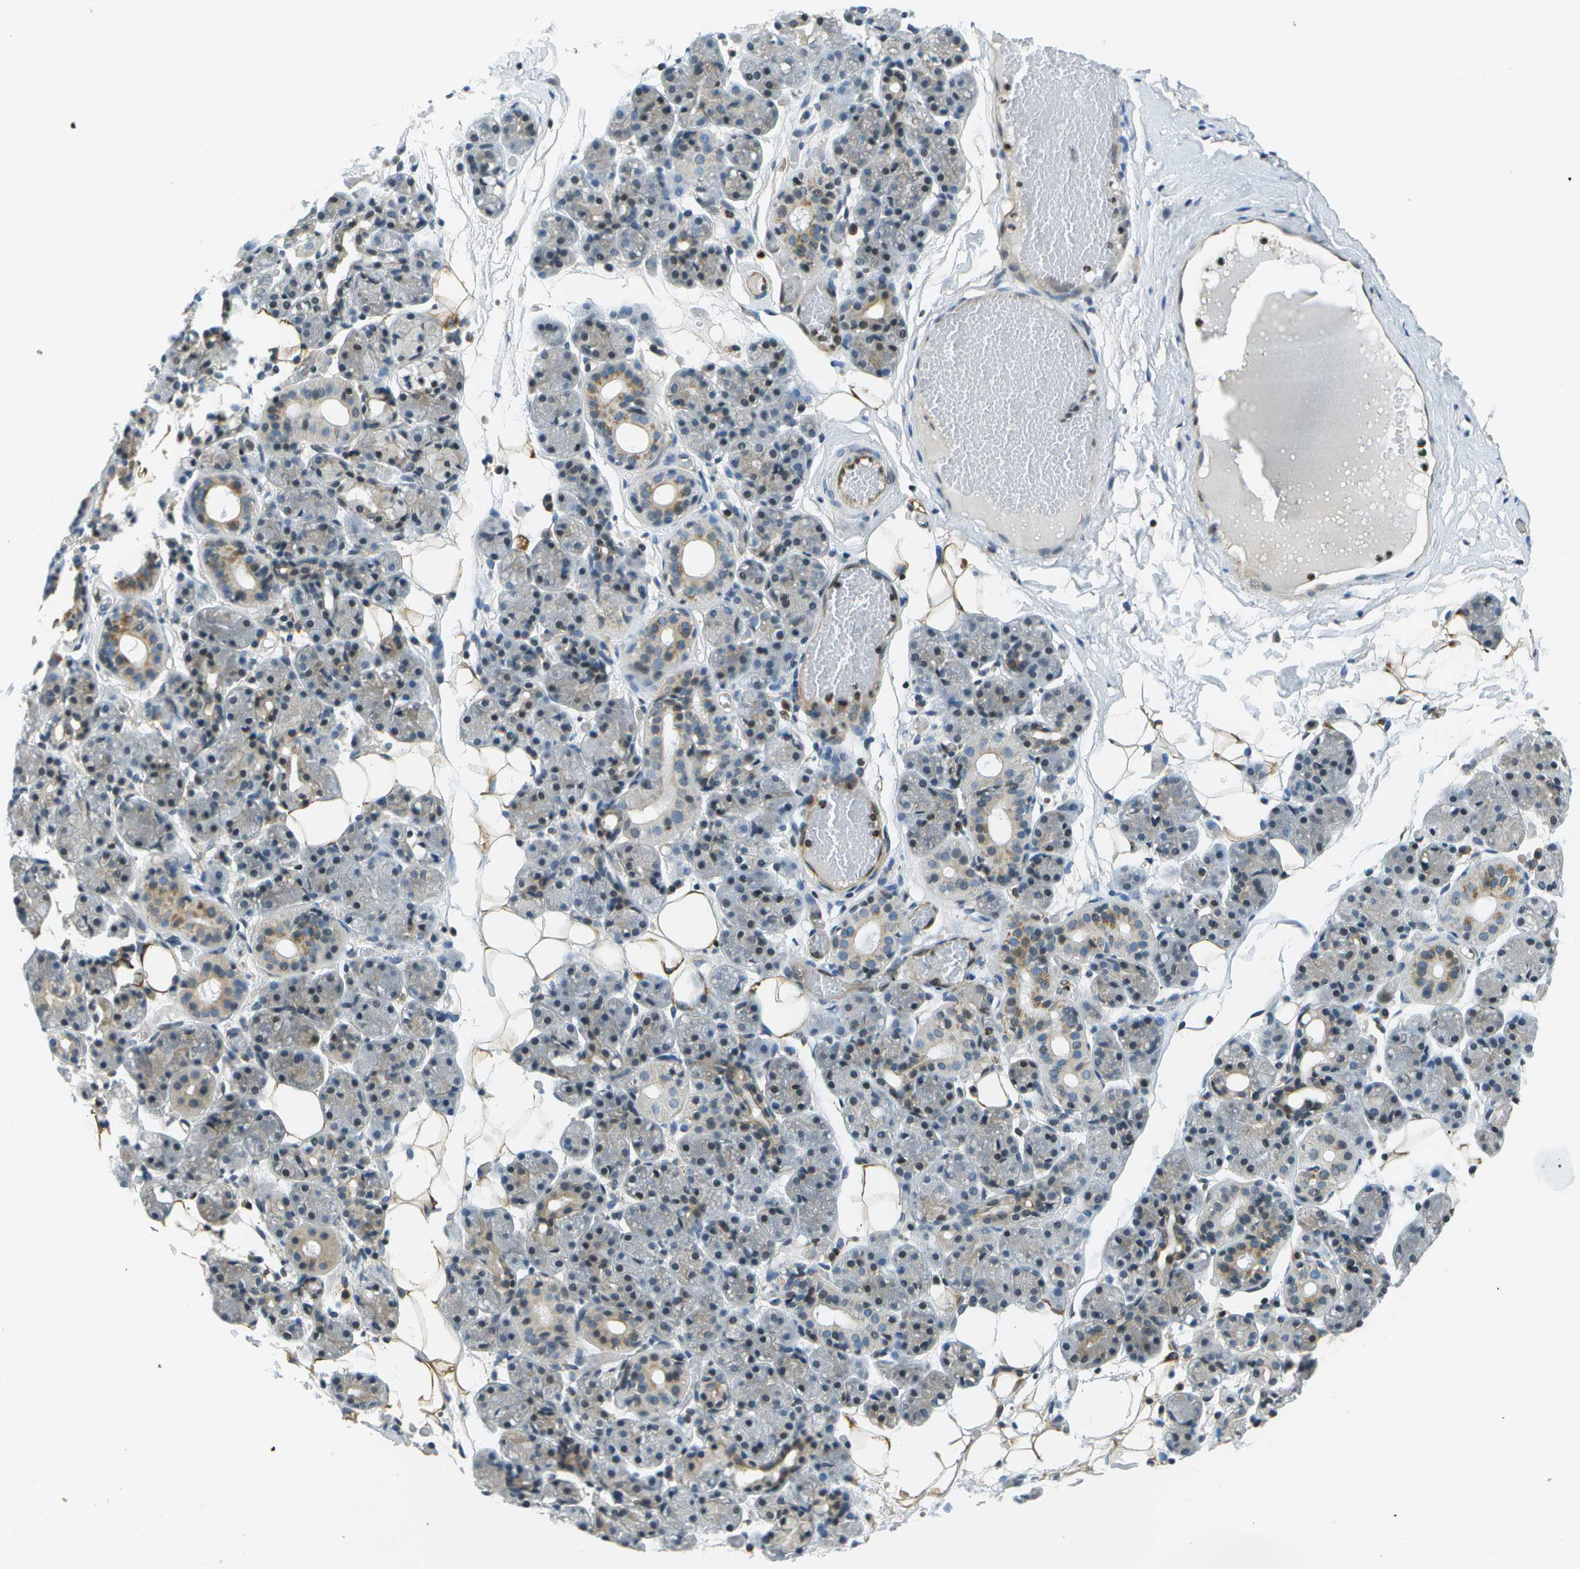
{"staining": {"intensity": "moderate", "quantity": "<25%", "location": "cytoplasmic/membranous"}, "tissue": "salivary gland", "cell_type": "Glandular cells", "image_type": "normal", "snomed": [{"axis": "morphology", "description": "Normal tissue, NOS"}, {"axis": "topography", "description": "Salivary gland"}], "caption": "Protein positivity by immunohistochemistry exhibits moderate cytoplasmic/membranous positivity in about <25% of glandular cells in benign salivary gland. (IHC, brightfield microscopy, high magnification).", "gene": "ESYT1", "patient": {"sex": "male", "age": 63}}